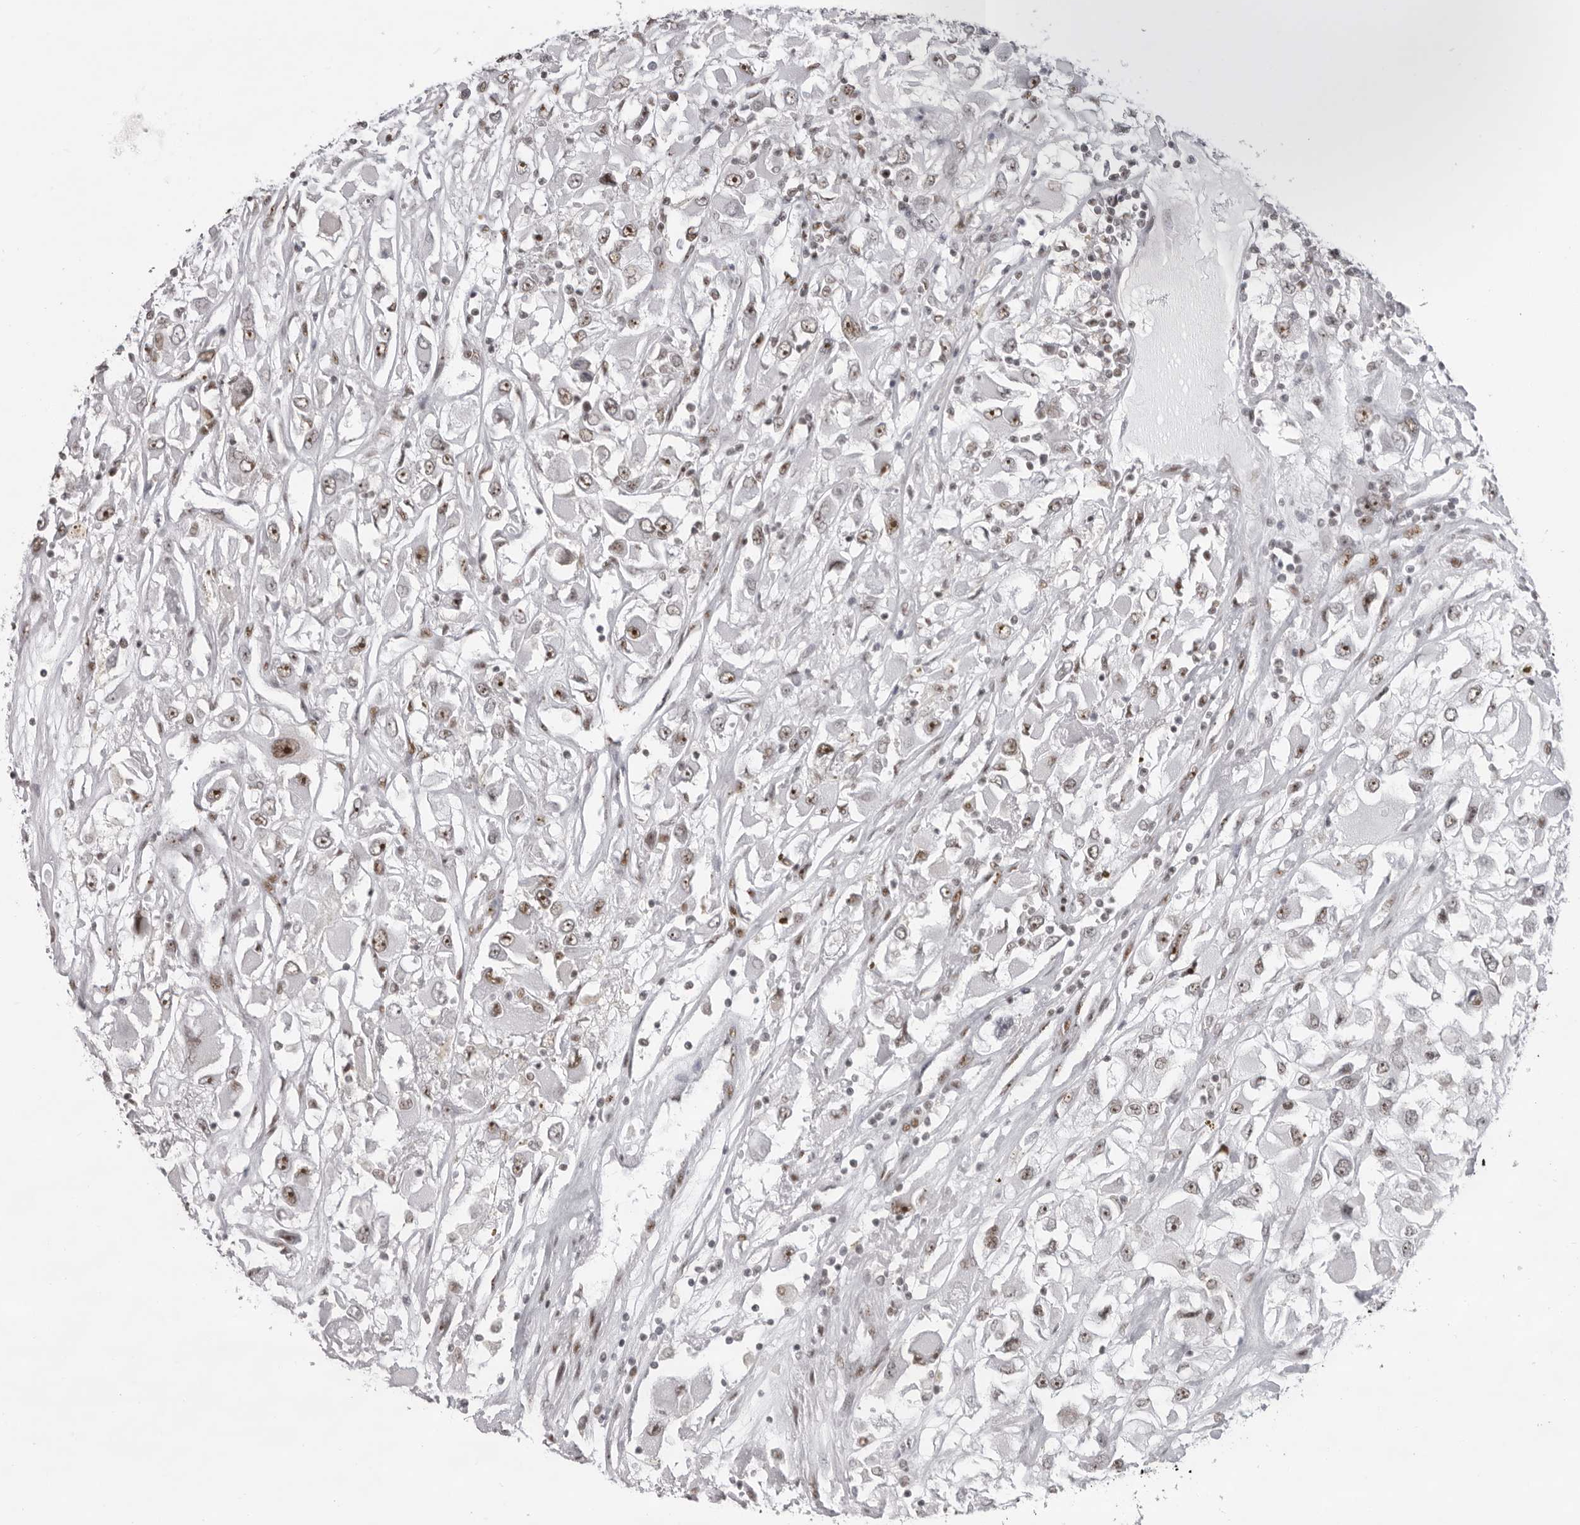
{"staining": {"intensity": "moderate", "quantity": ">75%", "location": "nuclear"}, "tissue": "renal cancer", "cell_type": "Tumor cells", "image_type": "cancer", "snomed": [{"axis": "morphology", "description": "Adenocarcinoma, NOS"}, {"axis": "topography", "description": "Kidney"}], "caption": "Immunohistochemical staining of human renal cancer demonstrates moderate nuclear protein staining in approximately >75% of tumor cells.", "gene": "DHX9", "patient": {"sex": "female", "age": 52}}